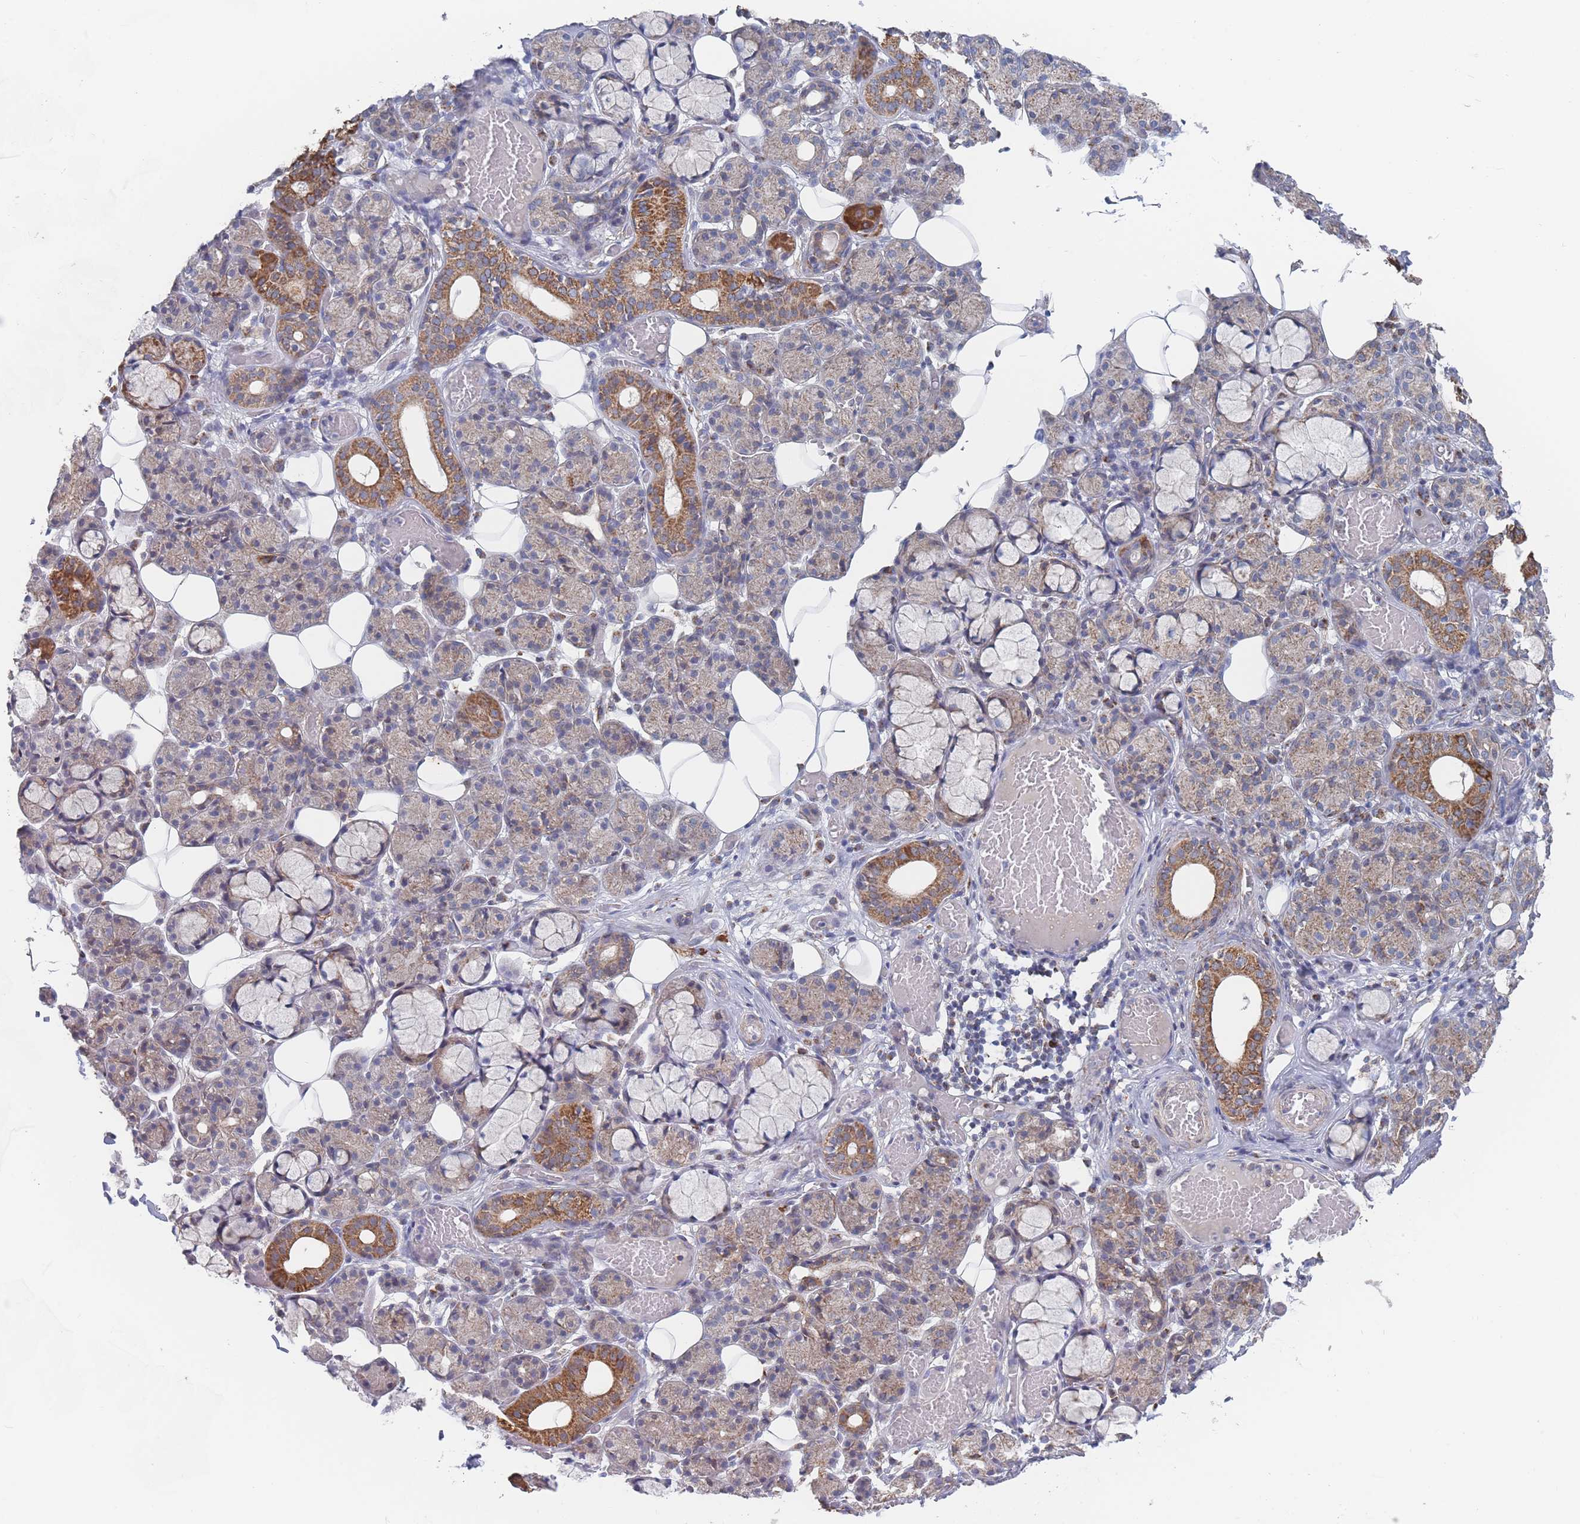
{"staining": {"intensity": "strong", "quantity": "25%-75%", "location": "cytoplasmic/membranous"}, "tissue": "salivary gland", "cell_type": "Glandular cells", "image_type": "normal", "snomed": [{"axis": "morphology", "description": "Normal tissue, NOS"}, {"axis": "topography", "description": "Salivary gland"}], "caption": "The image demonstrates immunohistochemical staining of benign salivary gland. There is strong cytoplasmic/membranous expression is seen in about 25%-75% of glandular cells.", "gene": "IKZF4", "patient": {"sex": "male", "age": 63}}